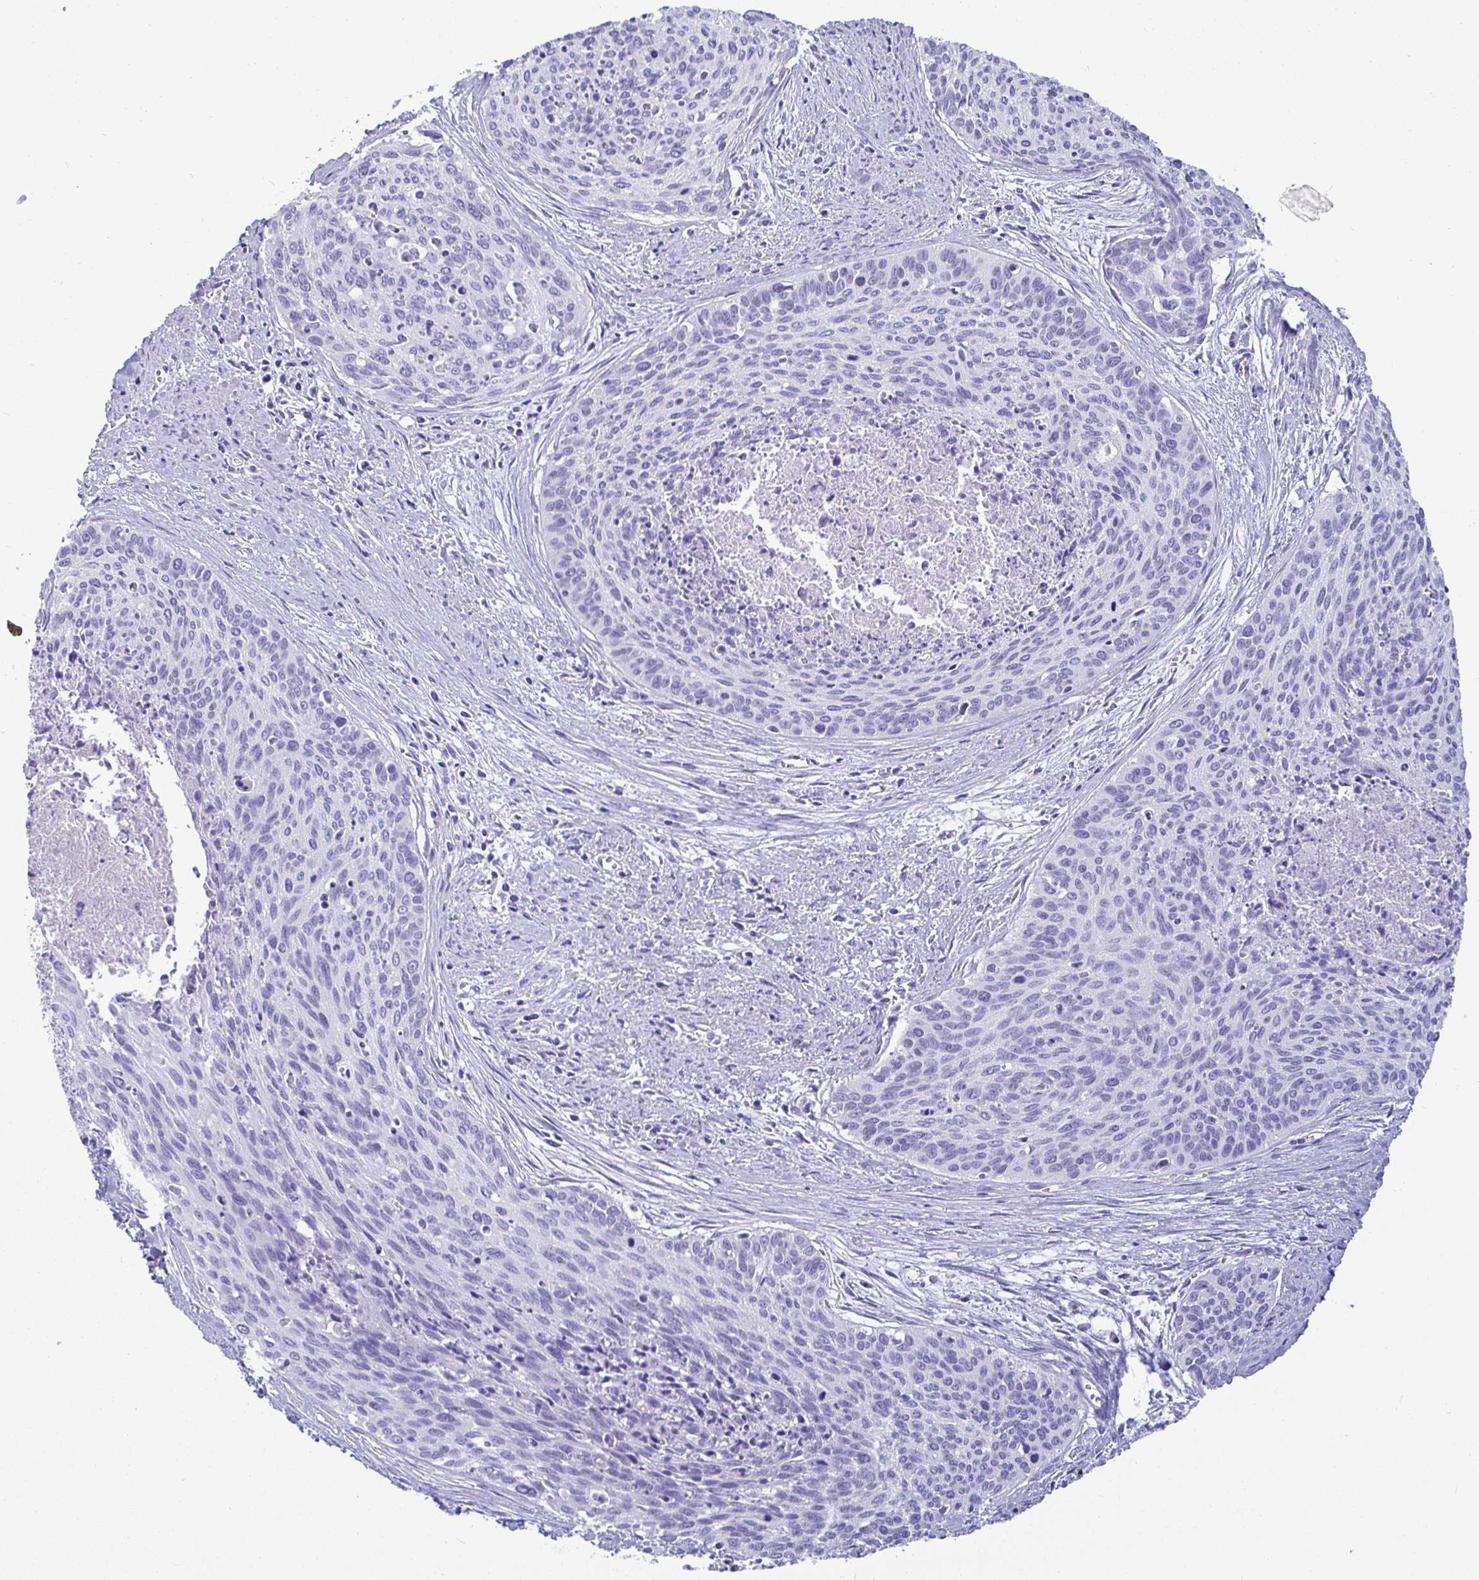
{"staining": {"intensity": "negative", "quantity": "none", "location": "none"}, "tissue": "cervical cancer", "cell_type": "Tumor cells", "image_type": "cancer", "snomed": [{"axis": "morphology", "description": "Squamous cell carcinoma, NOS"}, {"axis": "topography", "description": "Cervix"}], "caption": "IHC of squamous cell carcinoma (cervical) shows no expression in tumor cells. (DAB immunohistochemistry, high magnification).", "gene": "TMEM241", "patient": {"sex": "female", "age": 55}}